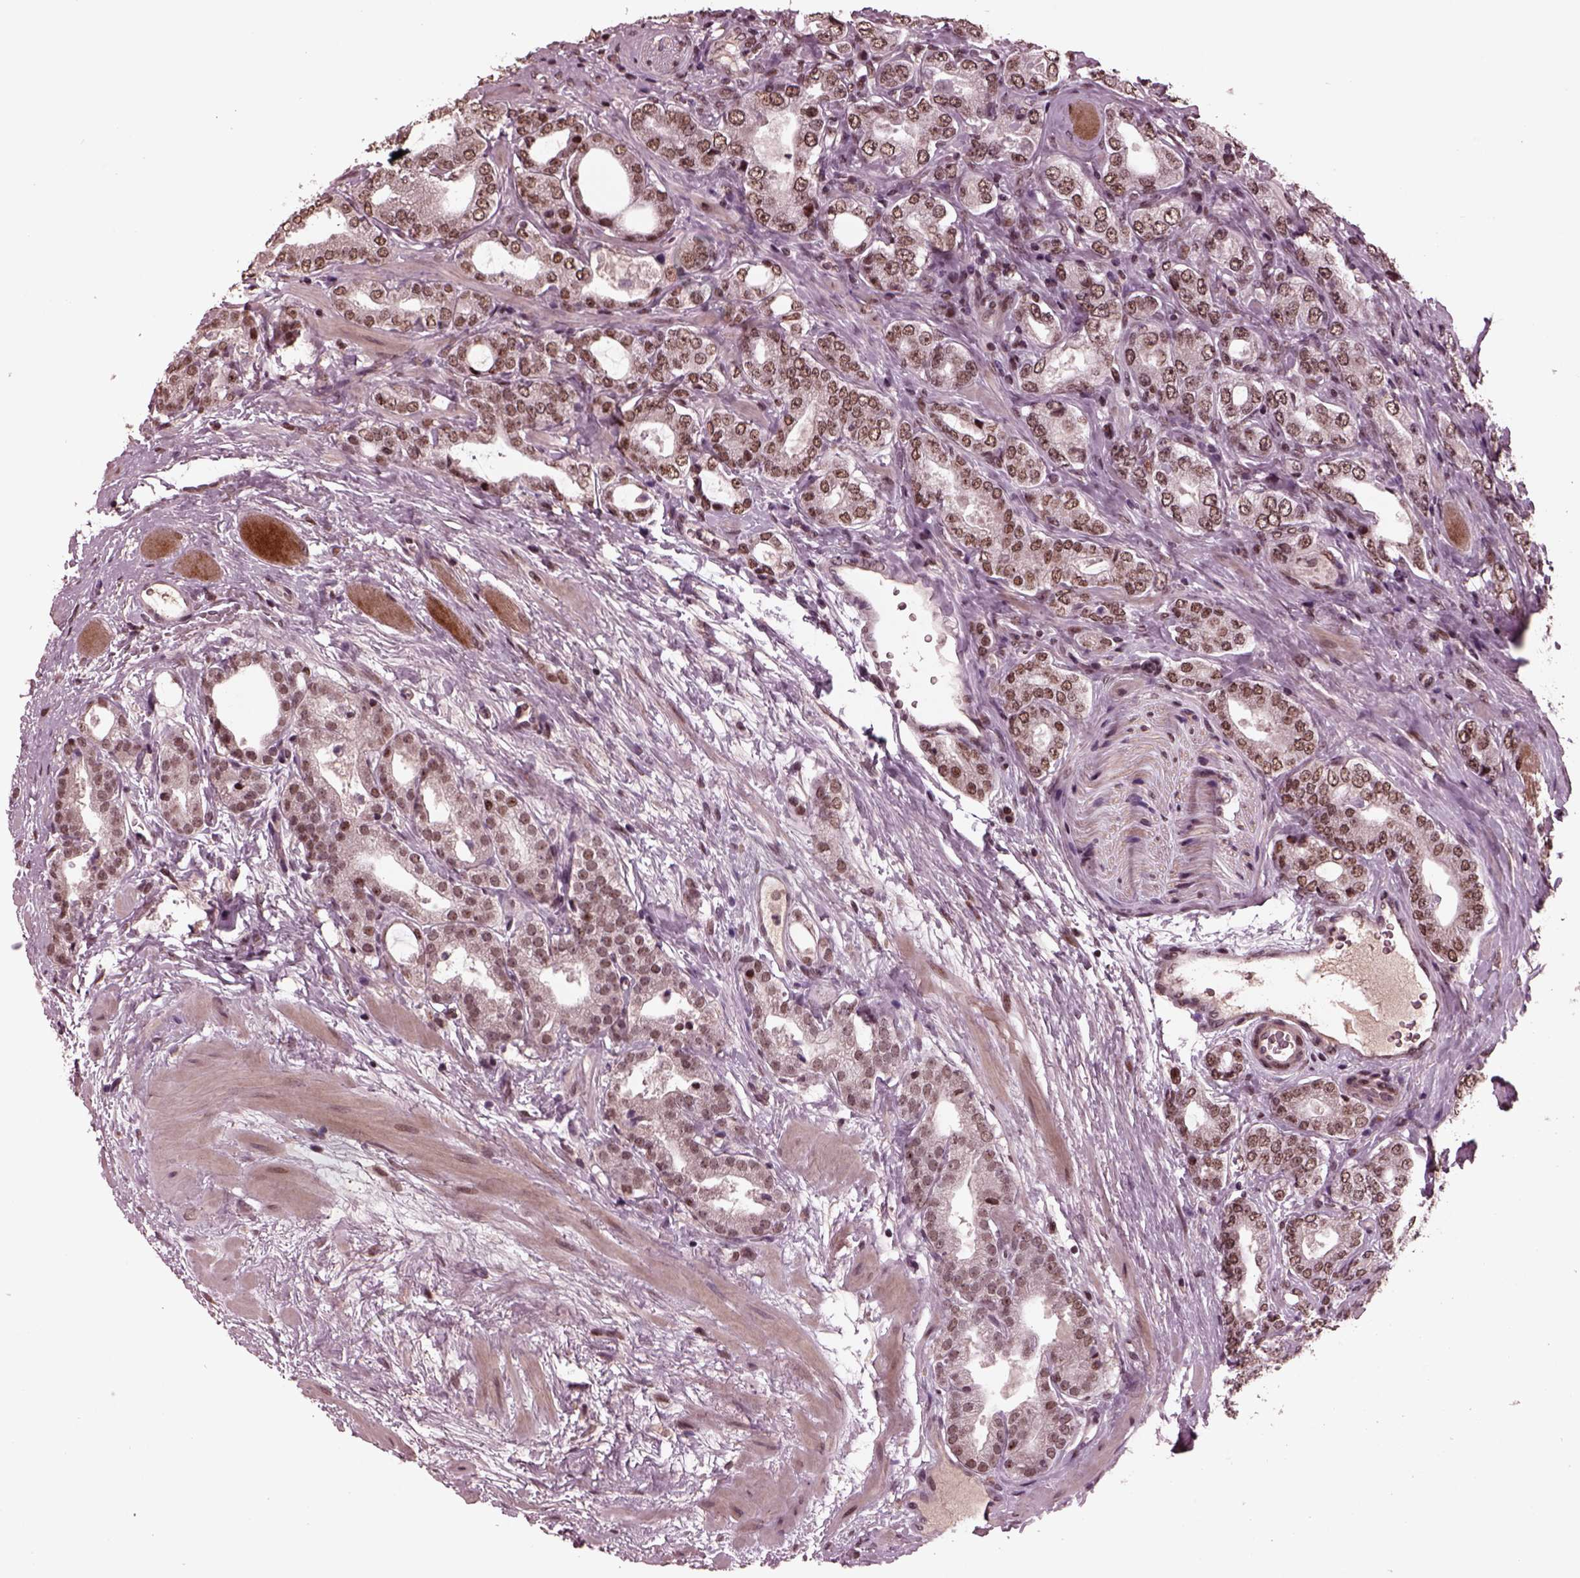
{"staining": {"intensity": "moderate", "quantity": "25%-75%", "location": "nuclear"}, "tissue": "prostate cancer", "cell_type": "Tumor cells", "image_type": "cancer", "snomed": [{"axis": "morphology", "description": "Adenocarcinoma, NOS"}, {"axis": "topography", "description": "Prostate"}], "caption": "The immunohistochemical stain labels moderate nuclear expression in tumor cells of prostate cancer tissue.", "gene": "NAP1L5", "patient": {"sex": "male", "age": 64}}